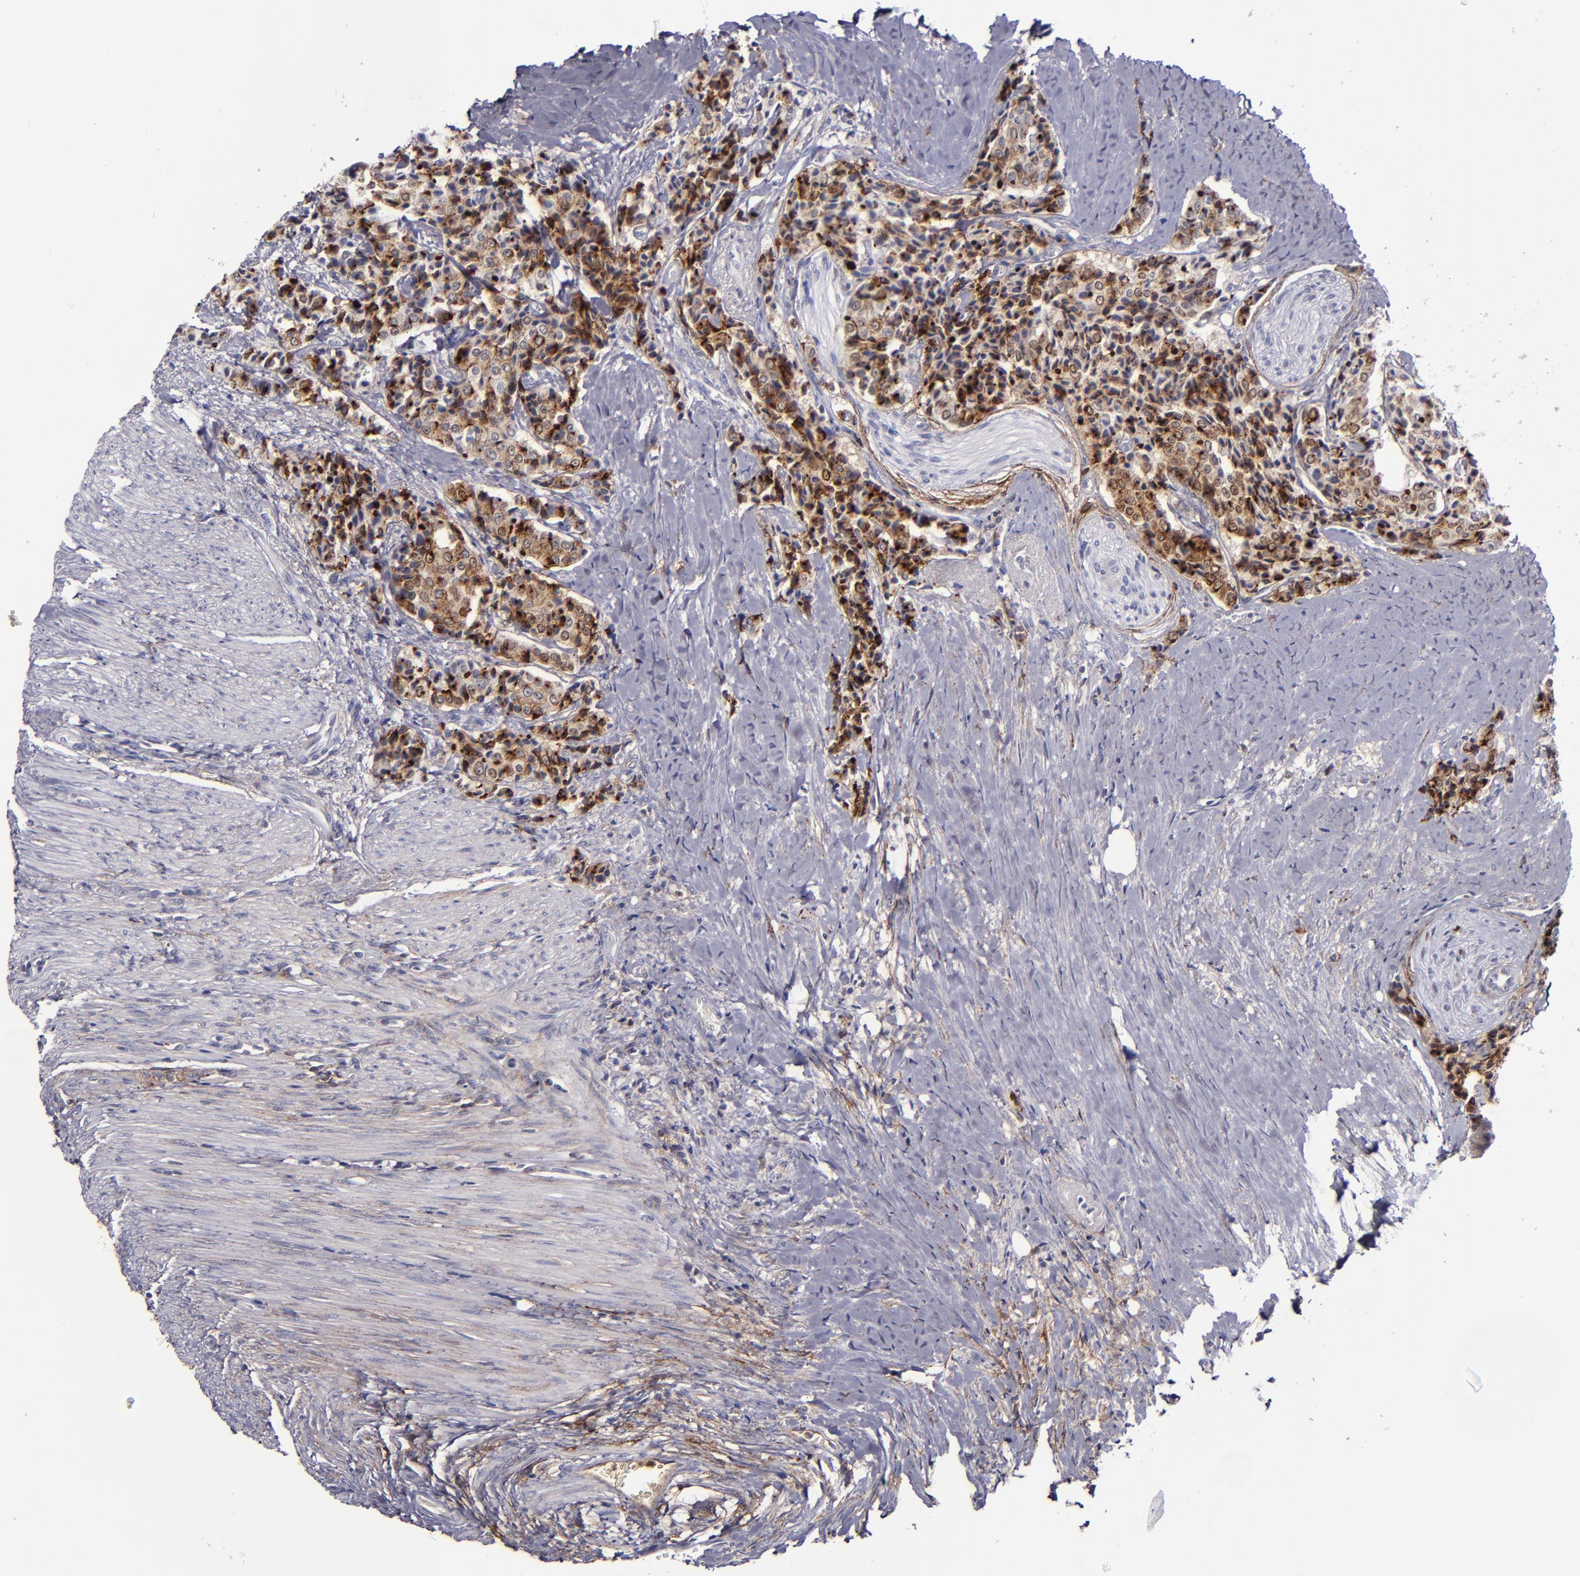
{"staining": {"intensity": "moderate", "quantity": ">75%", "location": "cytoplasmic/membranous"}, "tissue": "carcinoid", "cell_type": "Tumor cells", "image_type": "cancer", "snomed": [{"axis": "morphology", "description": "Carcinoid, malignant, NOS"}, {"axis": "topography", "description": "Colon"}], "caption": "IHC histopathology image of human malignant carcinoid stained for a protein (brown), which exhibits medium levels of moderate cytoplasmic/membranous positivity in approximately >75% of tumor cells.", "gene": "MFGE8", "patient": {"sex": "female", "age": 61}}